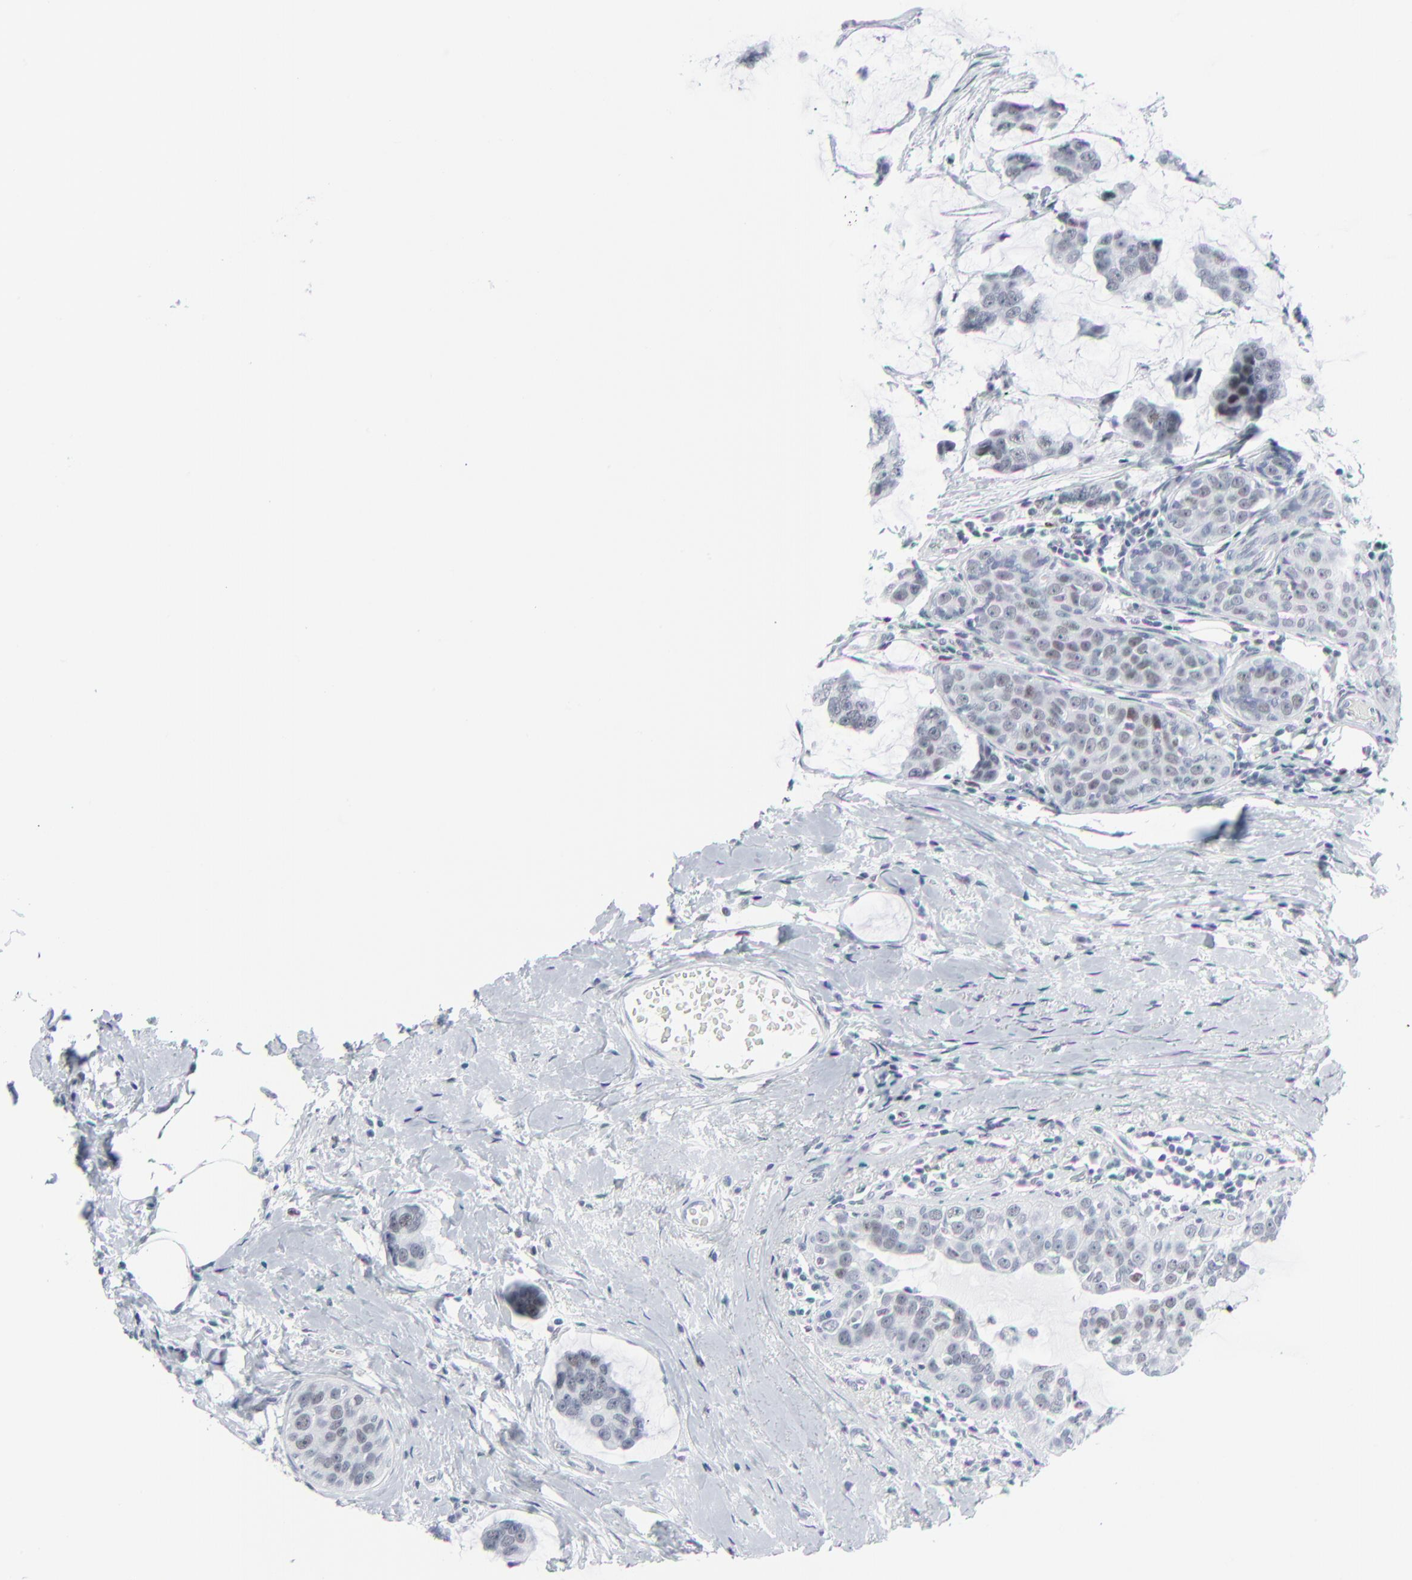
{"staining": {"intensity": "weak", "quantity": "<25%", "location": "nuclear"}, "tissue": "breast cancer", "cell_type": "Tumor cells", "image_type": "cancer", "snomed": [{"axis": "morphology", "description": "Normal tissue, NOS"}, {"axis": "morphology", "description": "Duct carcinoma"}, {"axis": "topography", "description": "Breast"}], "caption": "Immunohistochemistry (IHC) image of neoplastic tissue: breast cancer stained with DAB exhibits no significant protein expression in tumor cells.", "gene": "SIRT1", "patient": {"sex": "female", "age": 50}}